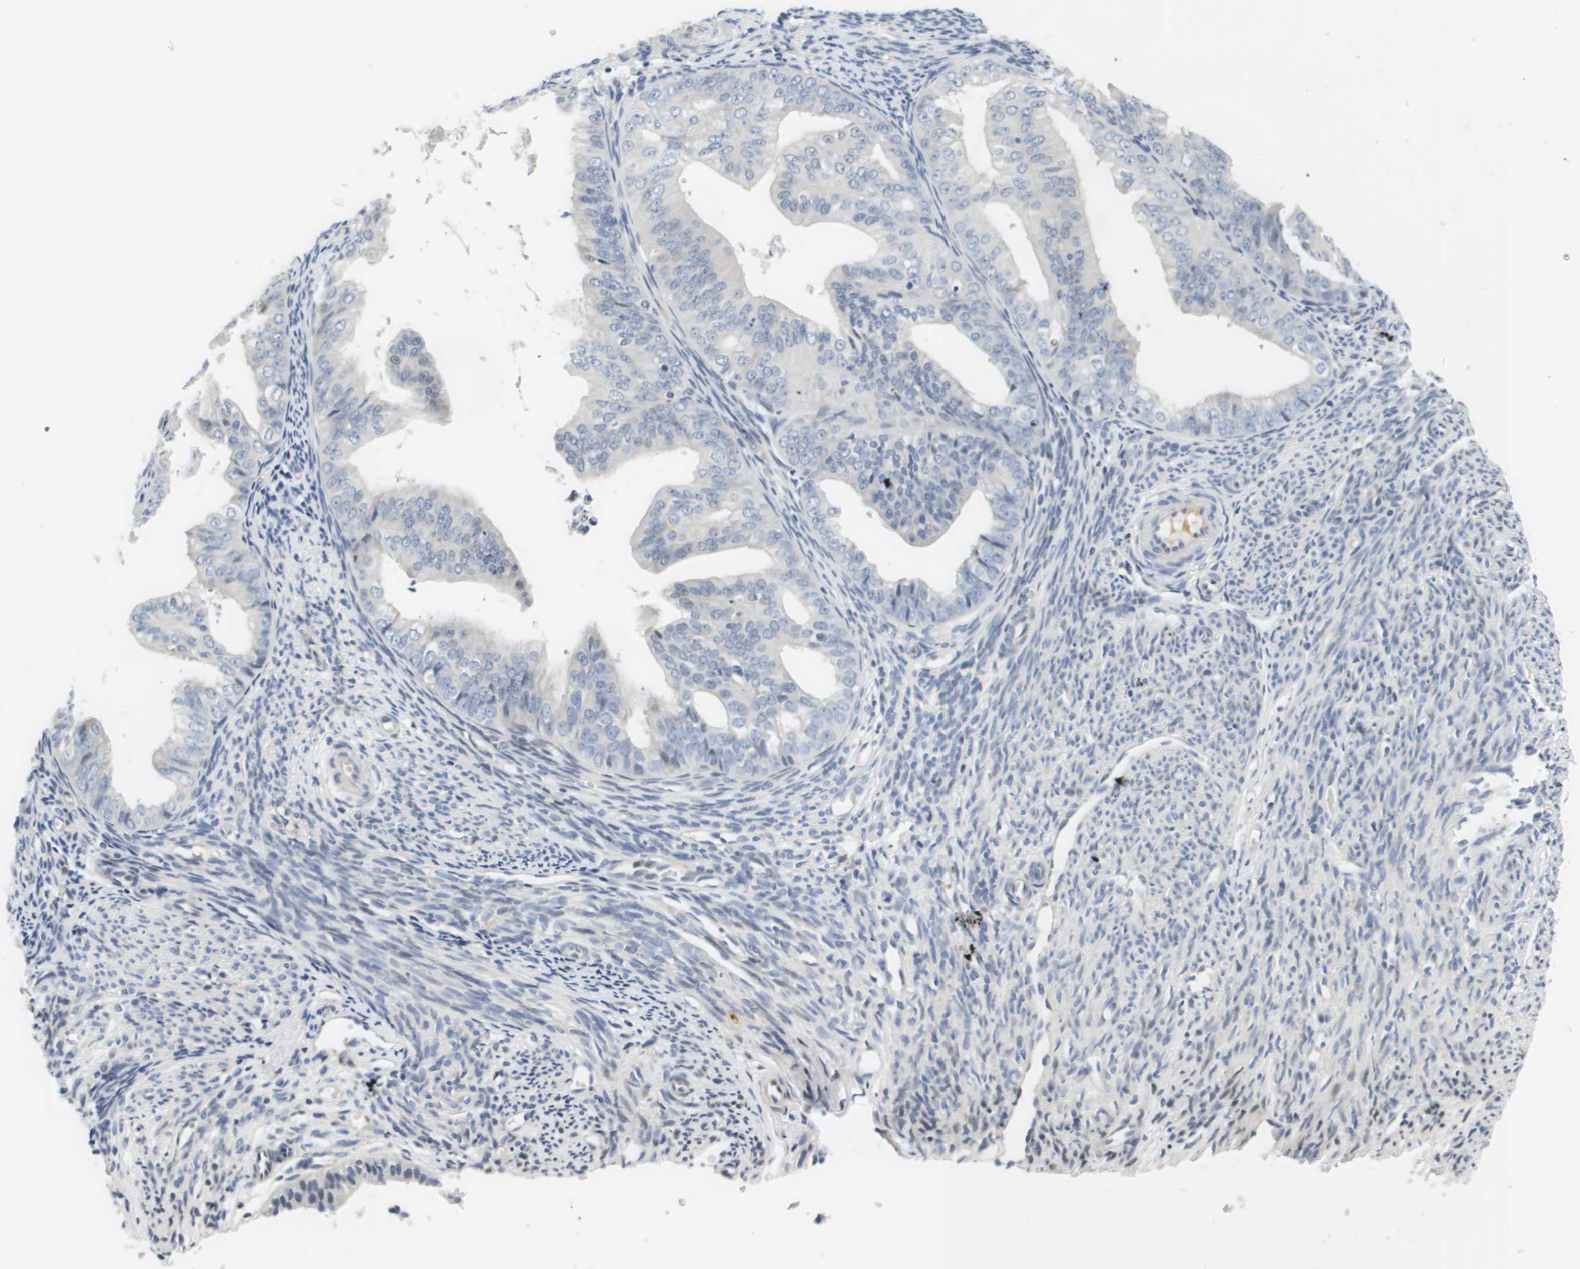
{"staining": {"intensity": "negative", "quantity": "none", "location": "none"}, "tissue": "endometrial cancer", "cell_type": "Tumor cells", "image_type": "cancer", "snomed": [{"axis": "morphology", "description": "Adenocarcinoma, NOS"}, {"axis": "topography", "description": "Endometrium"}], "caption": "Tumor cells are negative for brown protein staining in endometrial adenocarcinoma. (Brightfield microscopy of DAB IHC at high magnification).", "gene": "KCNJ5", "patient": {"sex": "female", "age": 63}}